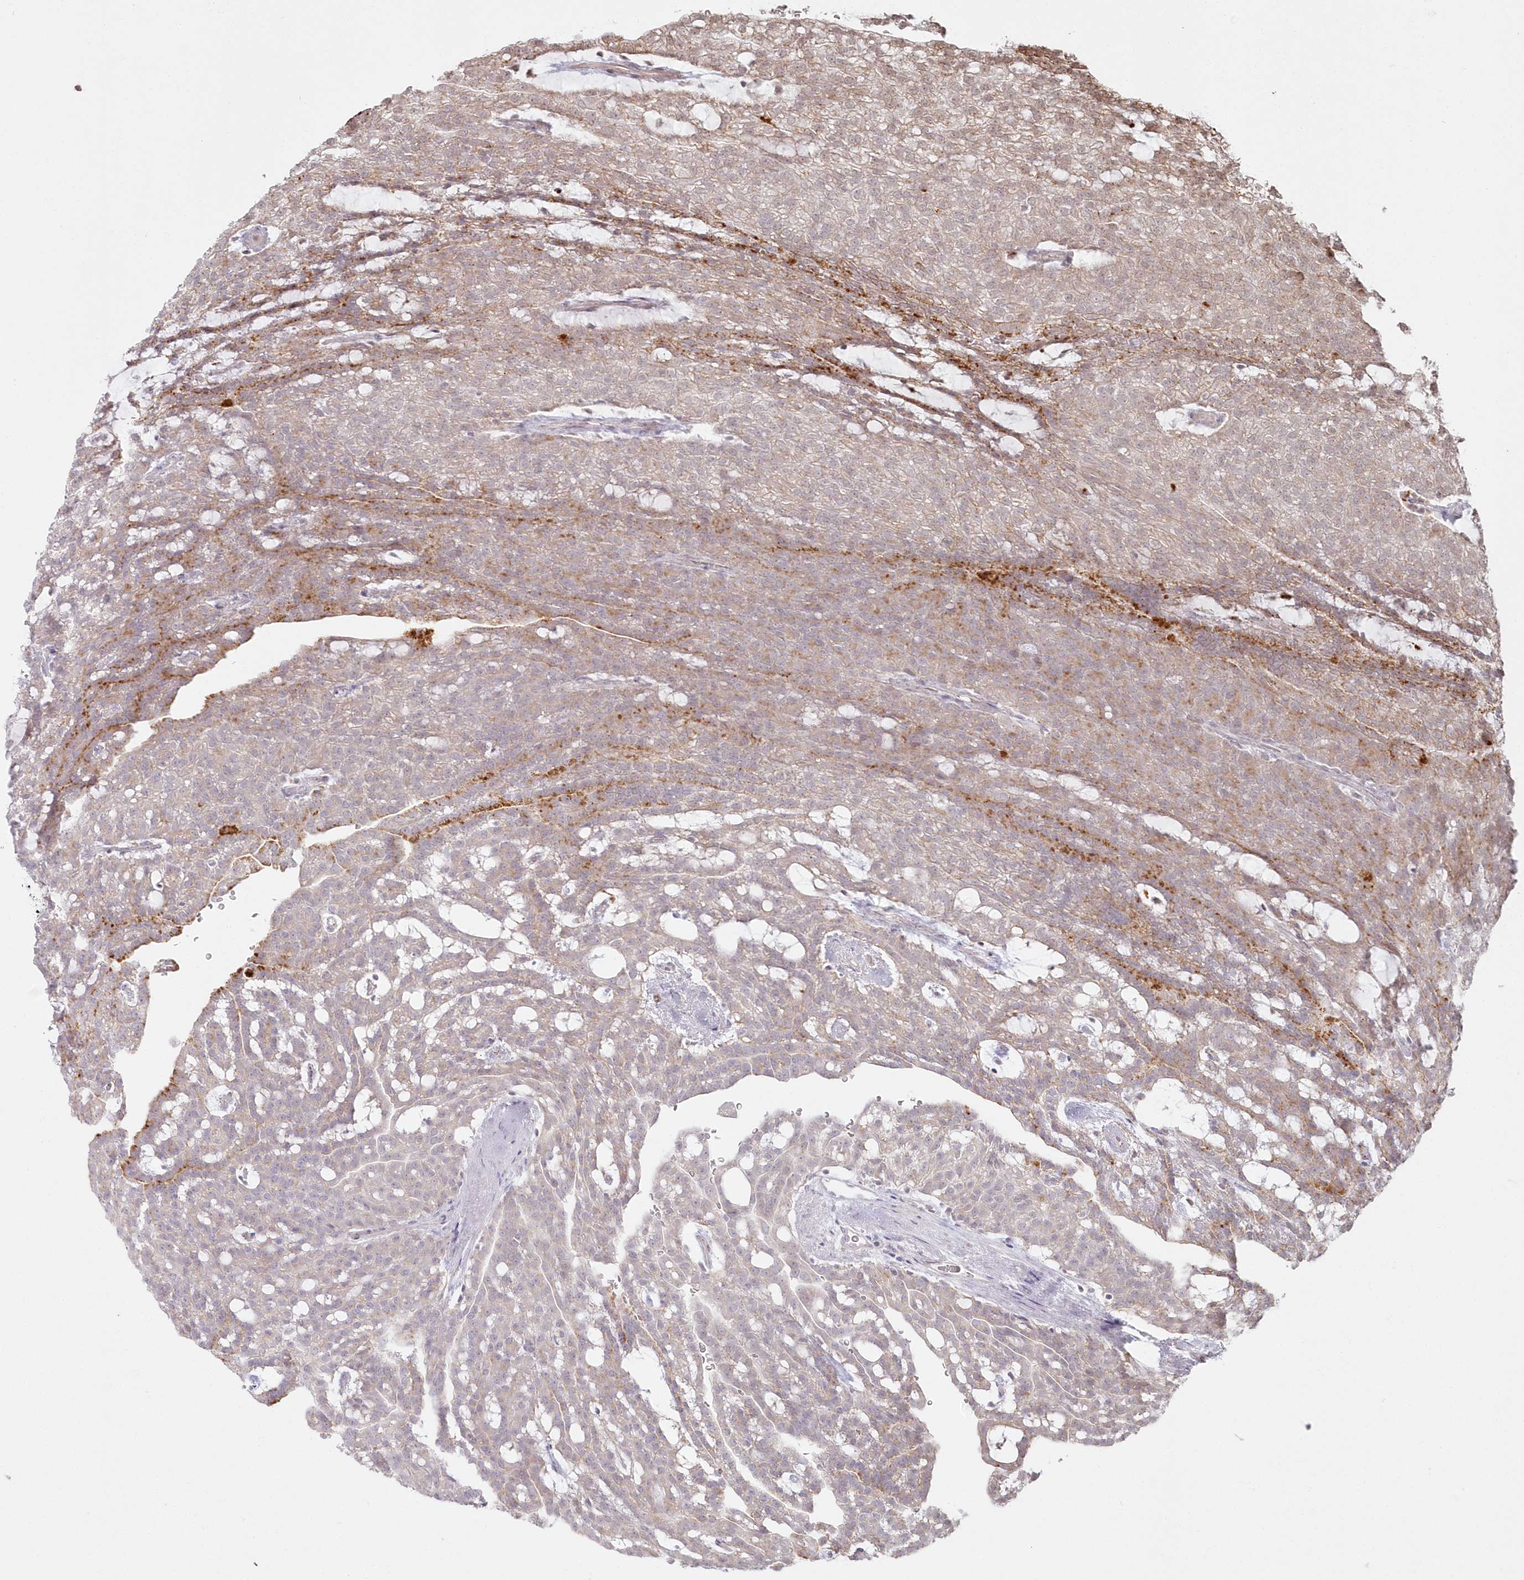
{"staining": {"intensity": "moderate", "quantity": "25%-75%", "location": "cytoplasmic/membranous"}, "tissue": "renal cancer", "cell_type": "Tumor cells", "image_type": "cancer", "snomed": [{"axis": "morphology", "description": "Adenocarcinoma, NOS"}, {"axis": "topography", "description": "Kidney"}], "caption": "About 25%-75% of tumor cells in adenocarcinoma (renal) display moderate cytoplasmic/membranous protein staining as visualized by brown immunohistochemical staining.", "gene": "ARSB", "patient": {"sex": "male", "age": 63}}